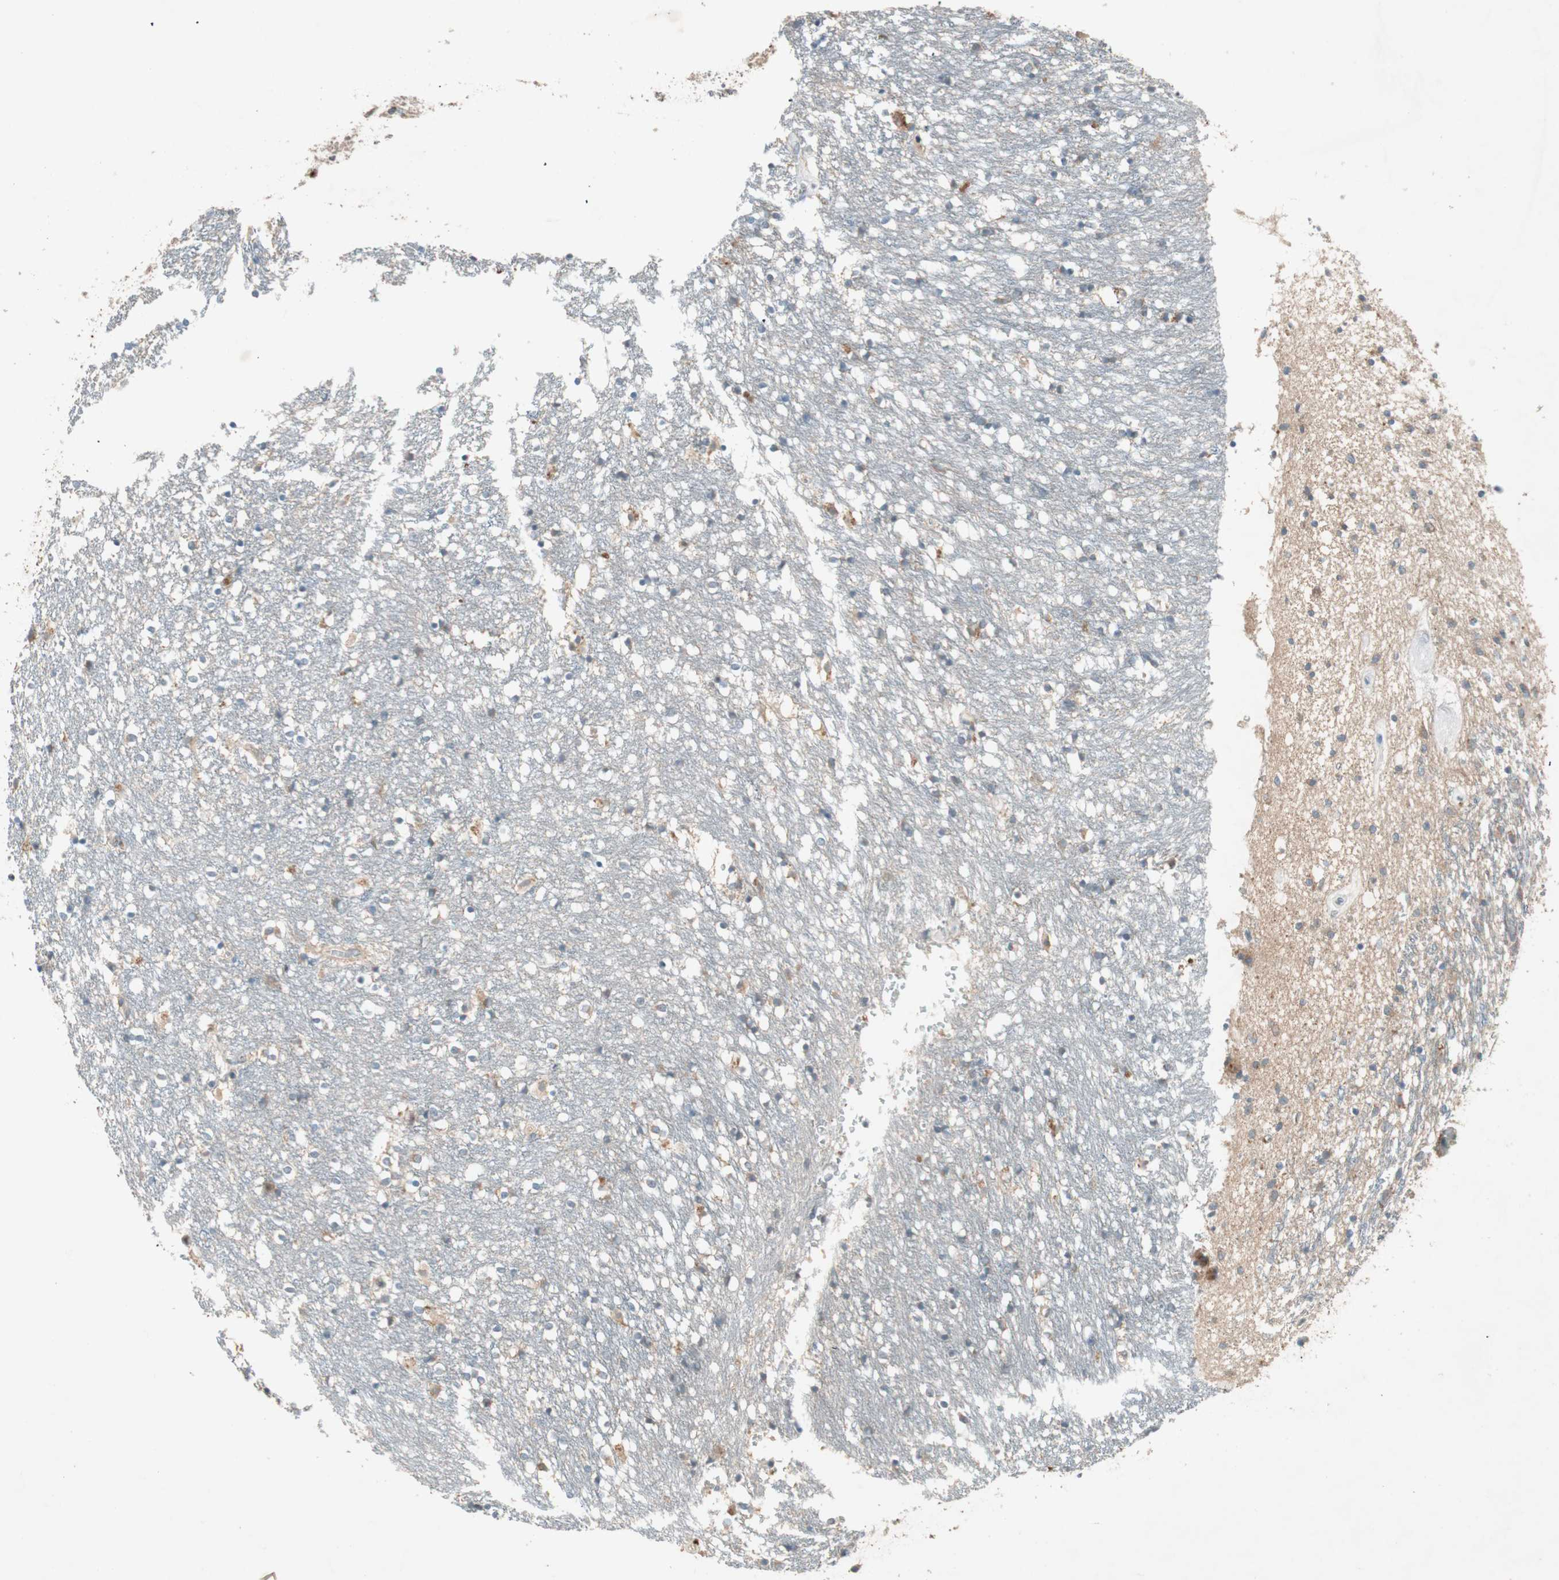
{"staining": {"intensity": "moderate", "quantity": "25%-75%", "location": "cytoplasmic/membranous"}, "tissue": "caudate", "cell_type": "Glial cells", "image_type": "normal", "snomed": [{"axis": "morphology", "description": "Normal tissue, NOS"}, {"axis": "topography", "description": "Lateral ventricle wall"}], "caption": "A histopathology image showing moderate cytoplasmic/membranous staining in approximately 25%-75% of glial cells in unremarkable caudate, as visualized by brown immunohistochemical staining.", "gene": "APOO", "patient": {"sex": "female", "age": 54}}